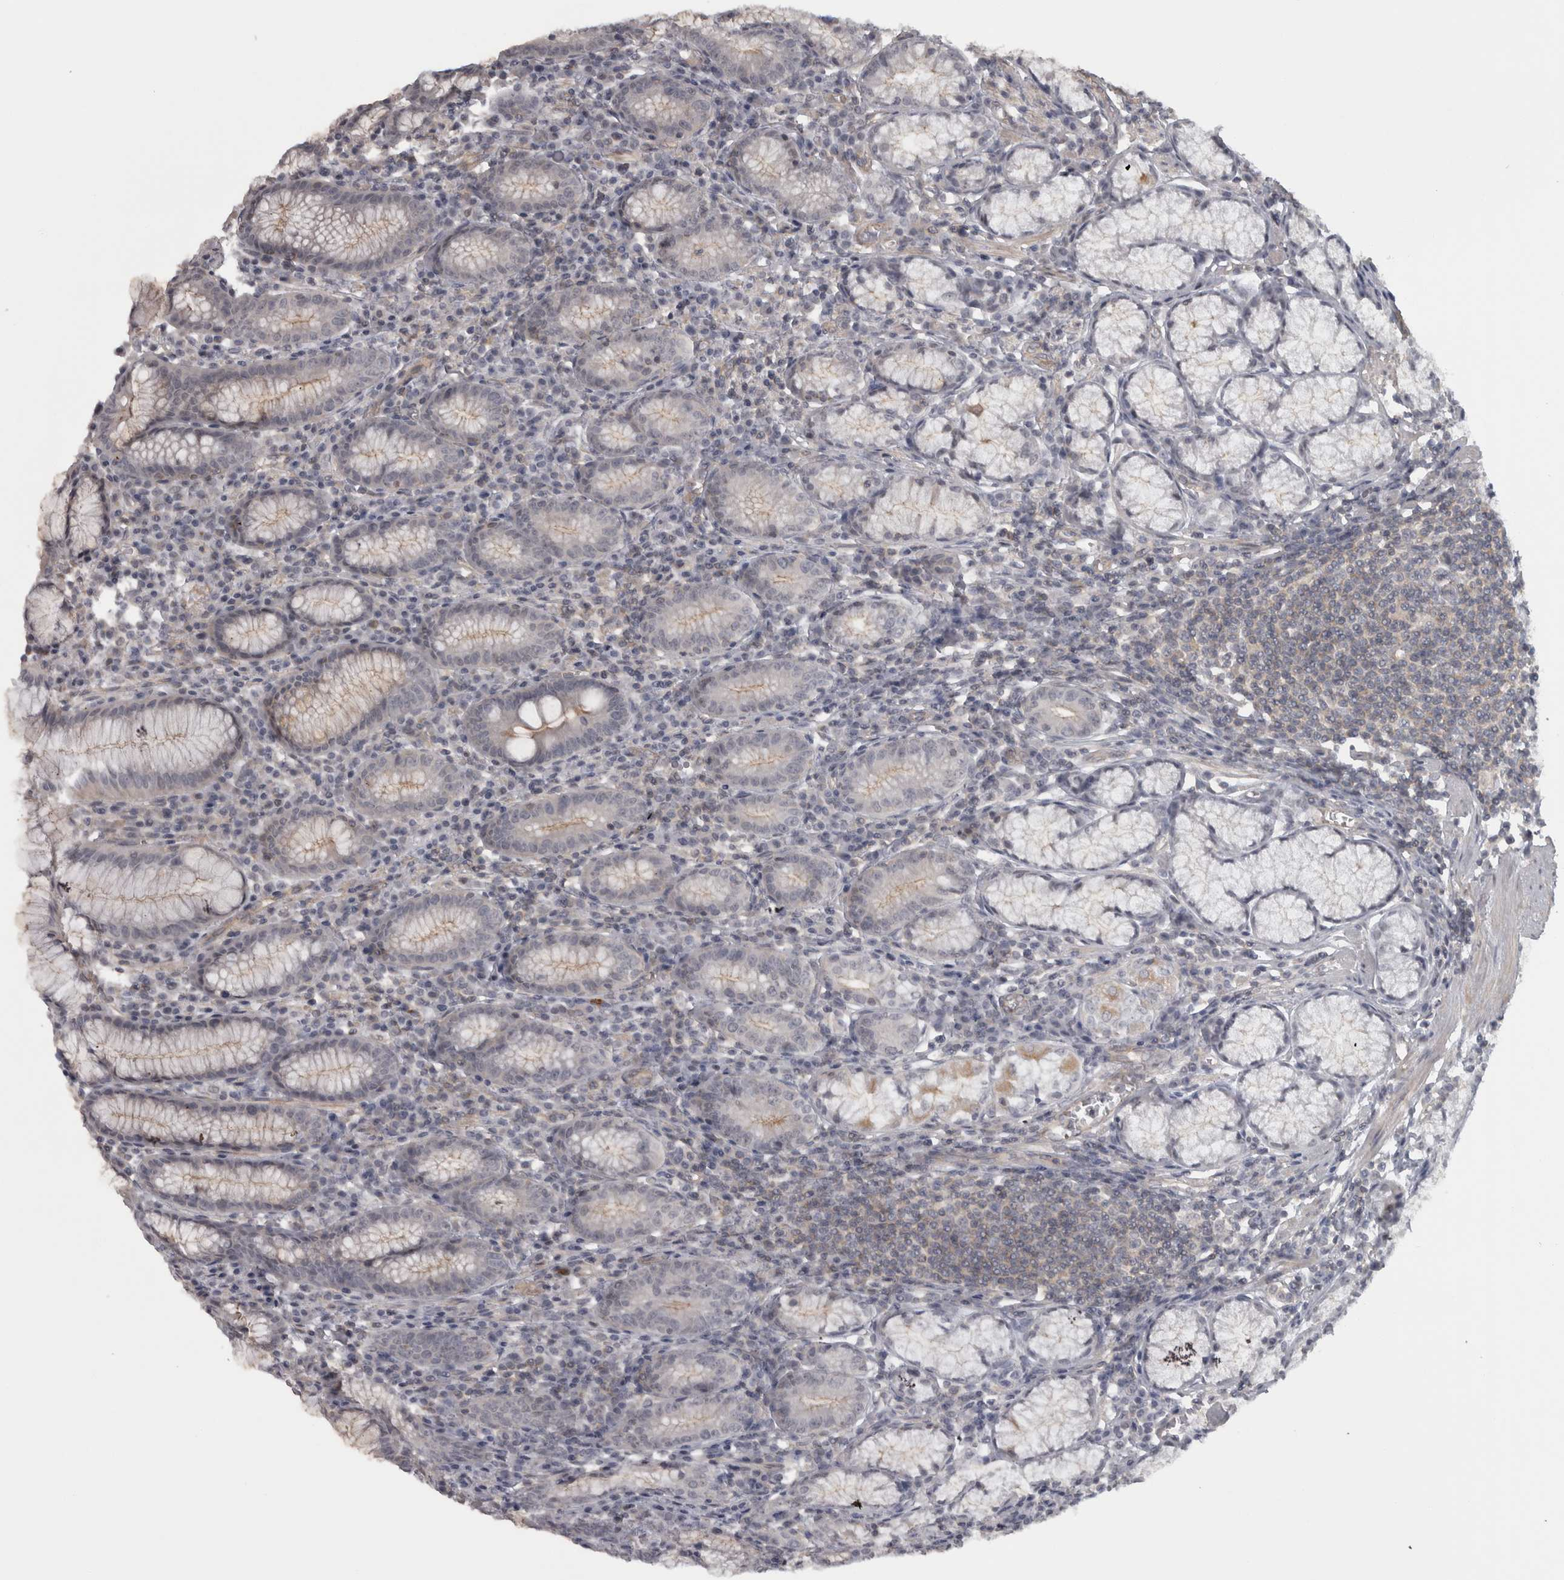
{"staining": {"intensity": "weak", "quantity": "25%-75%", "location": "cytoplasmic/membranous"}, "tissue": "stomach", "cell_type": "Glandular cells", "image_type": "normal", "snomed": [{"axis": "morphology", "description": "Normal tissue, NOS"}, {"axis": "topography", "description": "Stomach"}], "caption": "High-magnification brightfield microscopy of normal stomach stained with DAB (brown) and counterstained with hematoxylin (blue). glandular cells exhibit weak cytoplasmic/membranous staining is appreciated in approximately25%-75% of cells.", "gene": "PPP1R12B", "patient": {"sex": "male", "age": 55}}